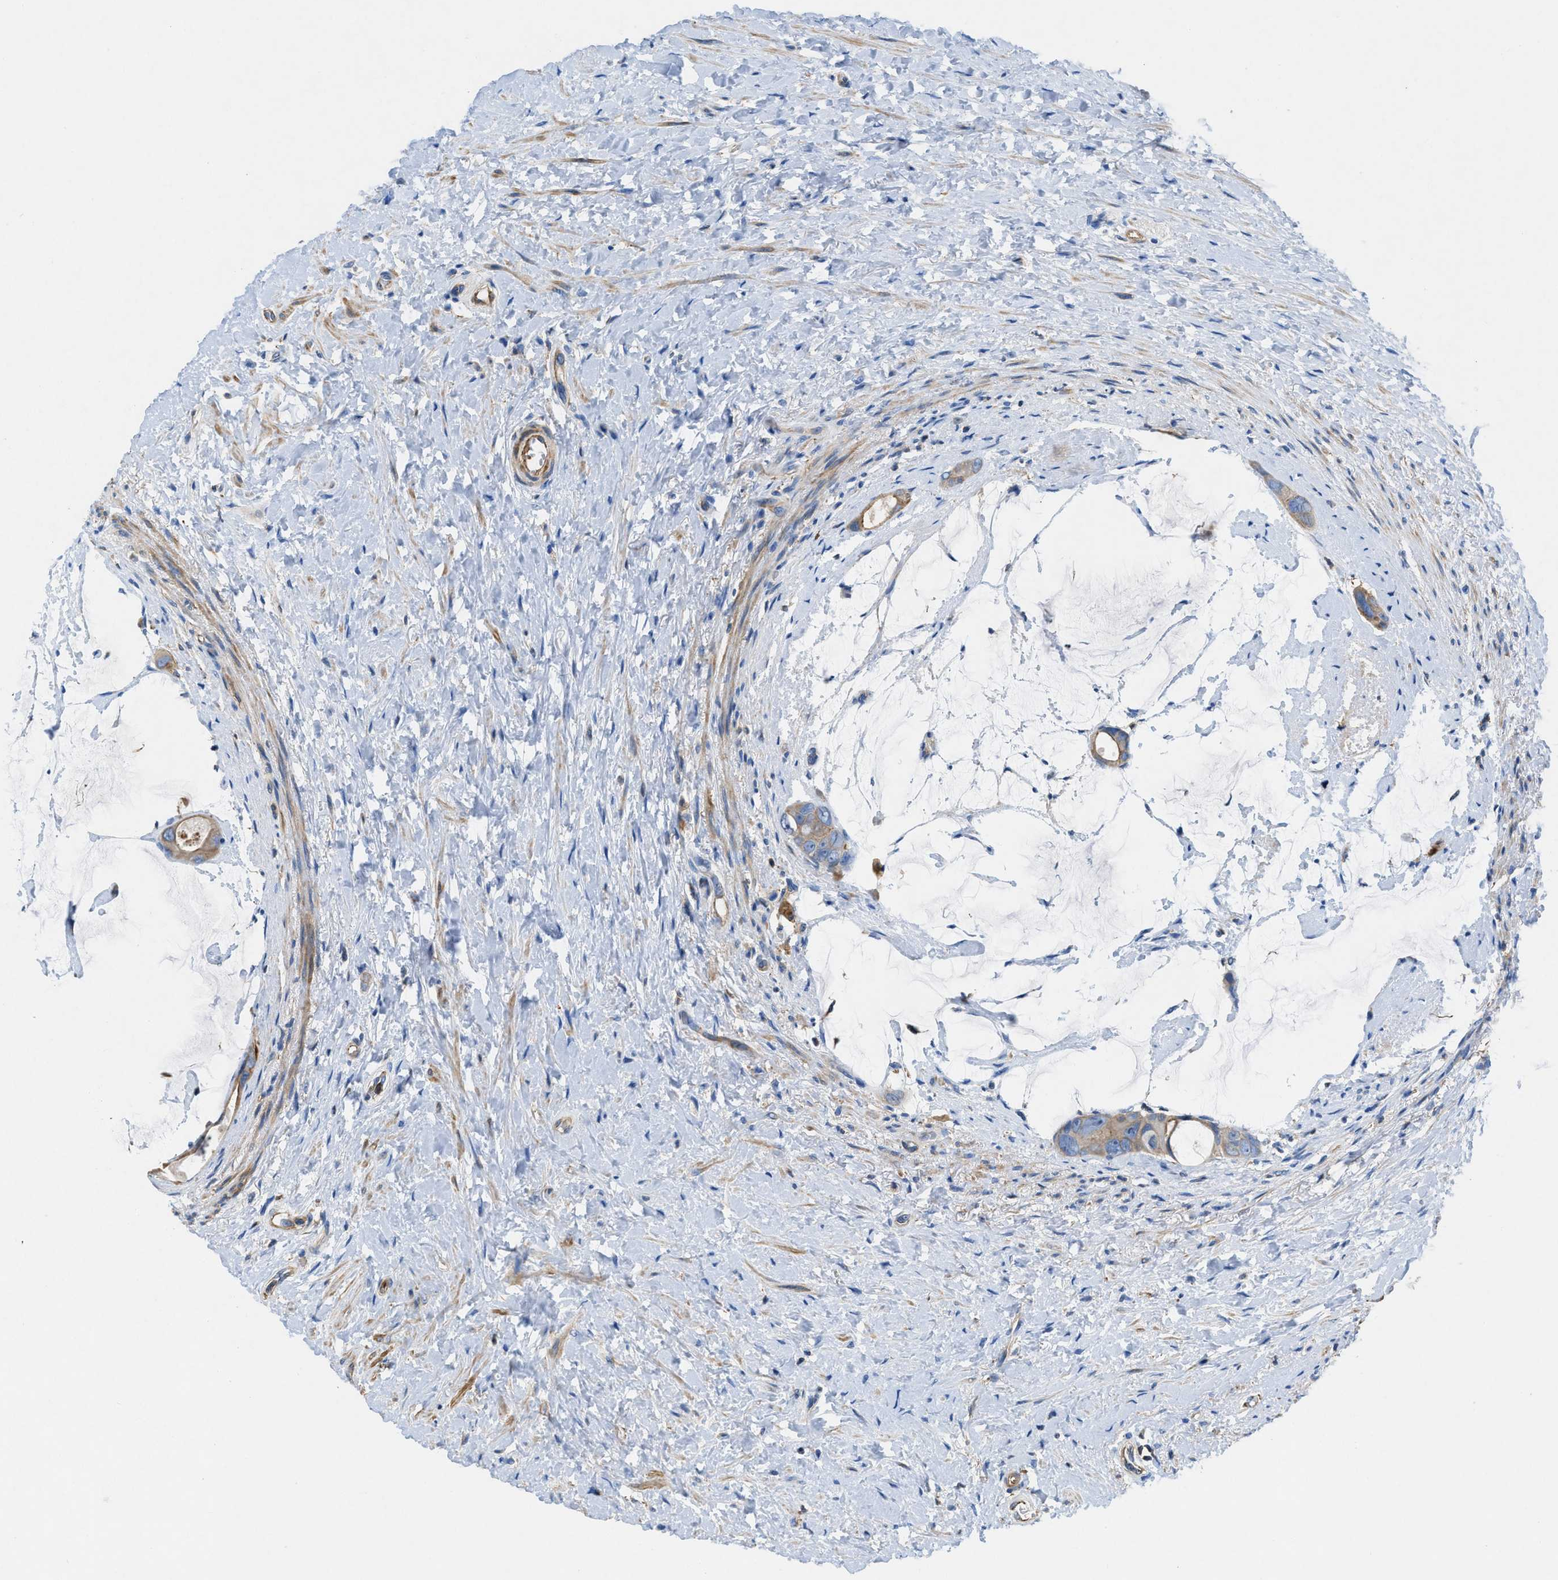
{"staining": {"intensity": "moderate", "quantity": "<25%", "location": "cytoplasmic/membranous"}, "tissue": "colorectal cancer", "cell_type": "Tumor cells", "image_type": "cancer", "snomed": [{"axis": "morphology", "description": "Adenocarcinoma, NOS"}, {"axis": "topography", "description": "Rectum"}], "caption": "Immunohistochemical staining of colorectal adenocarcinoma shows moderate cytoplasmic/membranous protein staining in about <25% of tumor cells. (DAB (3,3'-diaminobenzidine) = brown stain, brightfield microscopy at high magnification).", "gene": "ATP6V0D1", "patient": {"sex": "male", "age": 51}}